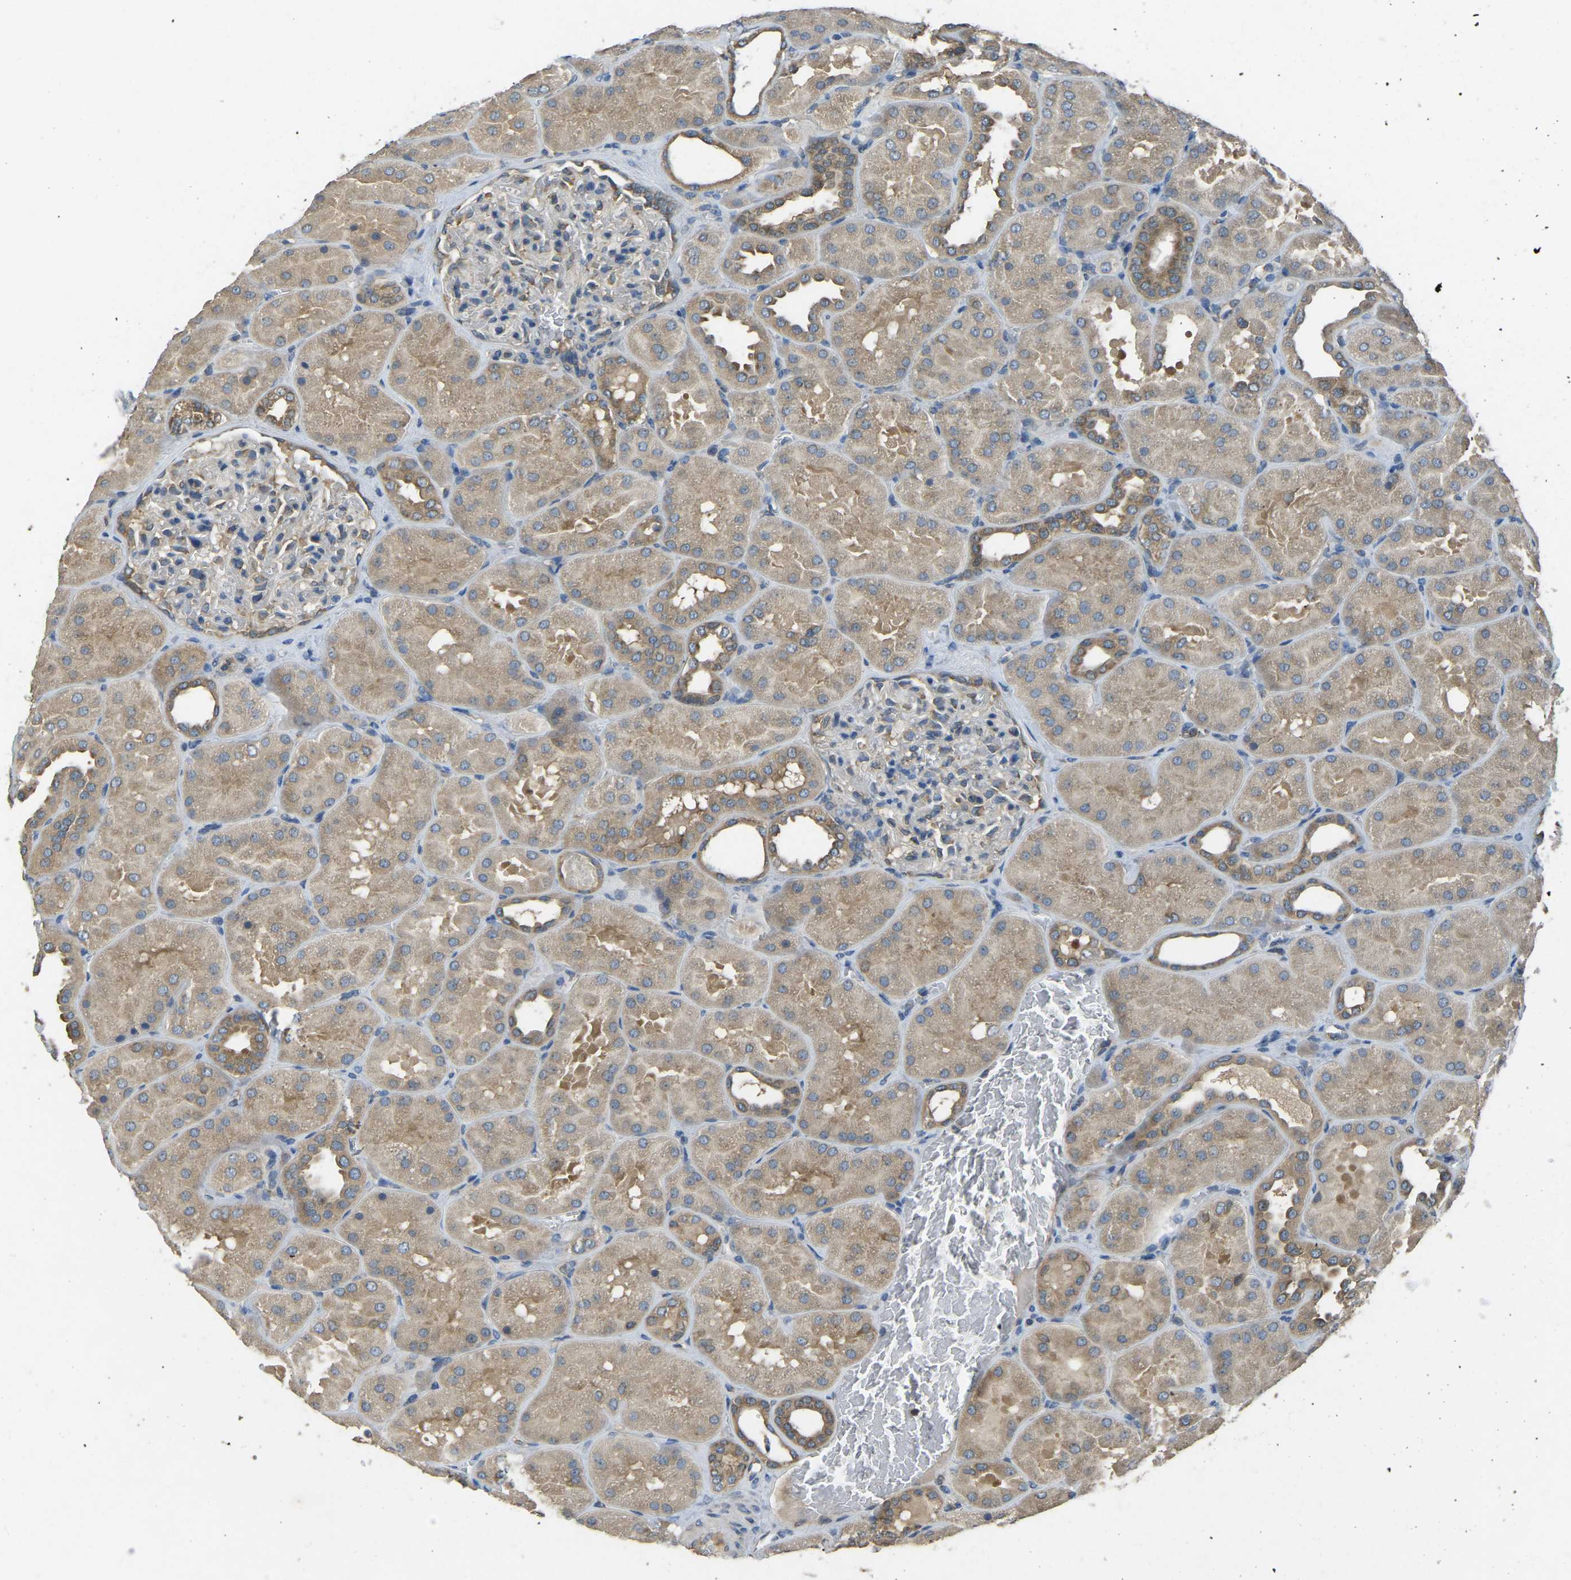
{"staining": {"intensity": "moderate", "quantity": "<25%", "location": "cytoplasmic/membranous"}, "tissue": "kidney", "cell_type": "Cells in glomeruli", "image_type": "normal", "snomed": [{"axis": "morphology", "description": "Normal tissue, NOS"}, {"axis": "topography", "description": "Kidney"}], "caption": "IHC (DAB (3,3'-diaminobenzidine)) staining of normal human kidney exhibits moderate cytoplasmic/membranous protein staining in about <25% of cells in glomeruli.", "gene": "AIMP1", "patient": {"sex": "male", "age": 28}}